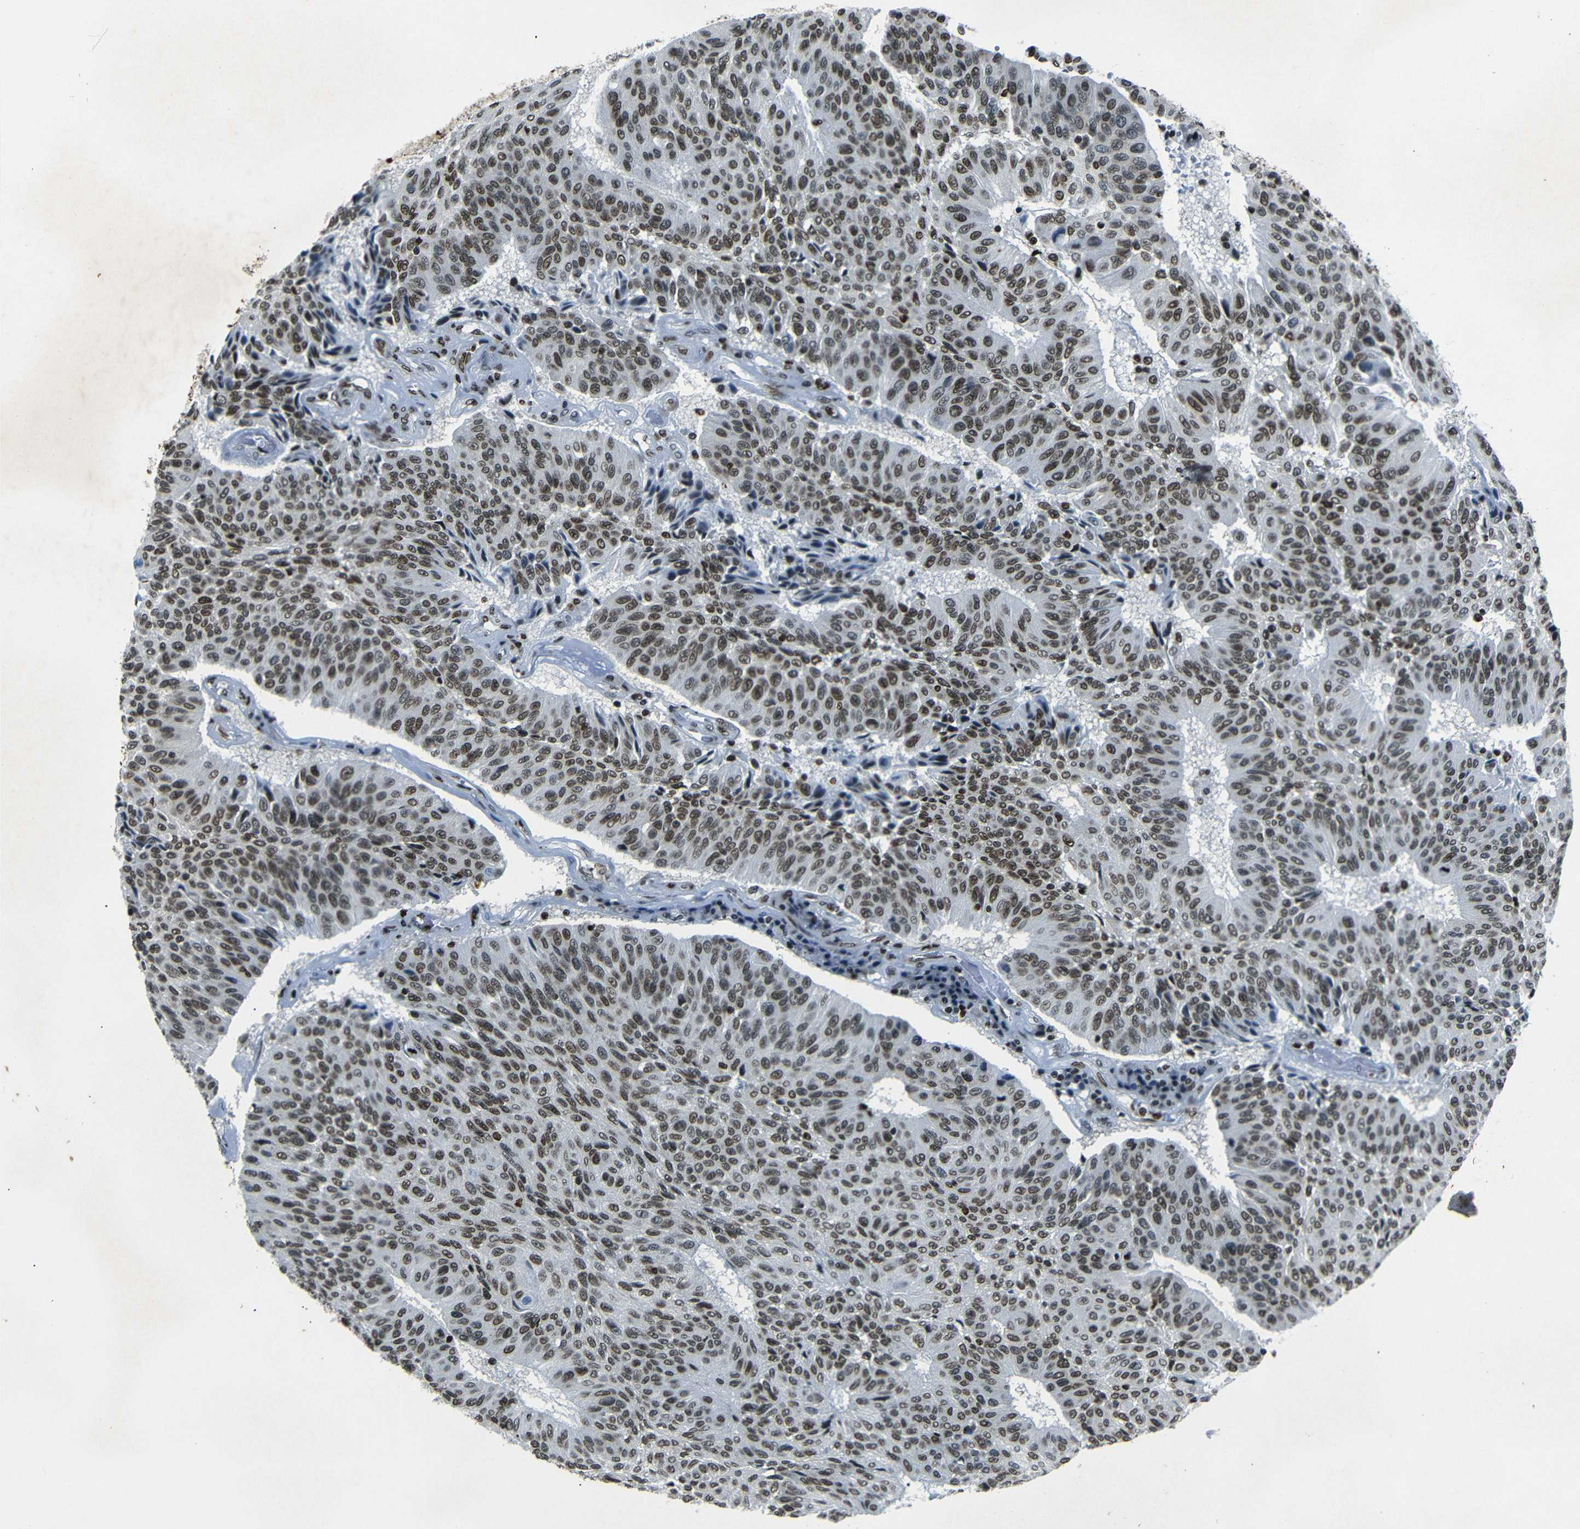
{"staining": {"intensity": "moderate", "quantity": ">75%", "location": "nuclear"}, "tissue": "urothelial cancer", "cell_type": "Tumor cells", "image_type": "cancer", "snomed": [{"axis": "morphology", "description": "Urothelial carcinoma, High grade"}, {"axis": "topography", "description": "Urinary bladder"}], "caption": "A high-resolution histopathology image shows immunohistochemistry (IHC) staining of high-grade urothelial carcinoma, which displays moderate nuclear staining in approximately >75% of tumor cells. Immunohistochemistry (ihc) stains the protein in brown and the nuclei are stained blue.", "gene": "HMGN1", "patient": {"sex": "male", "age": 66}}